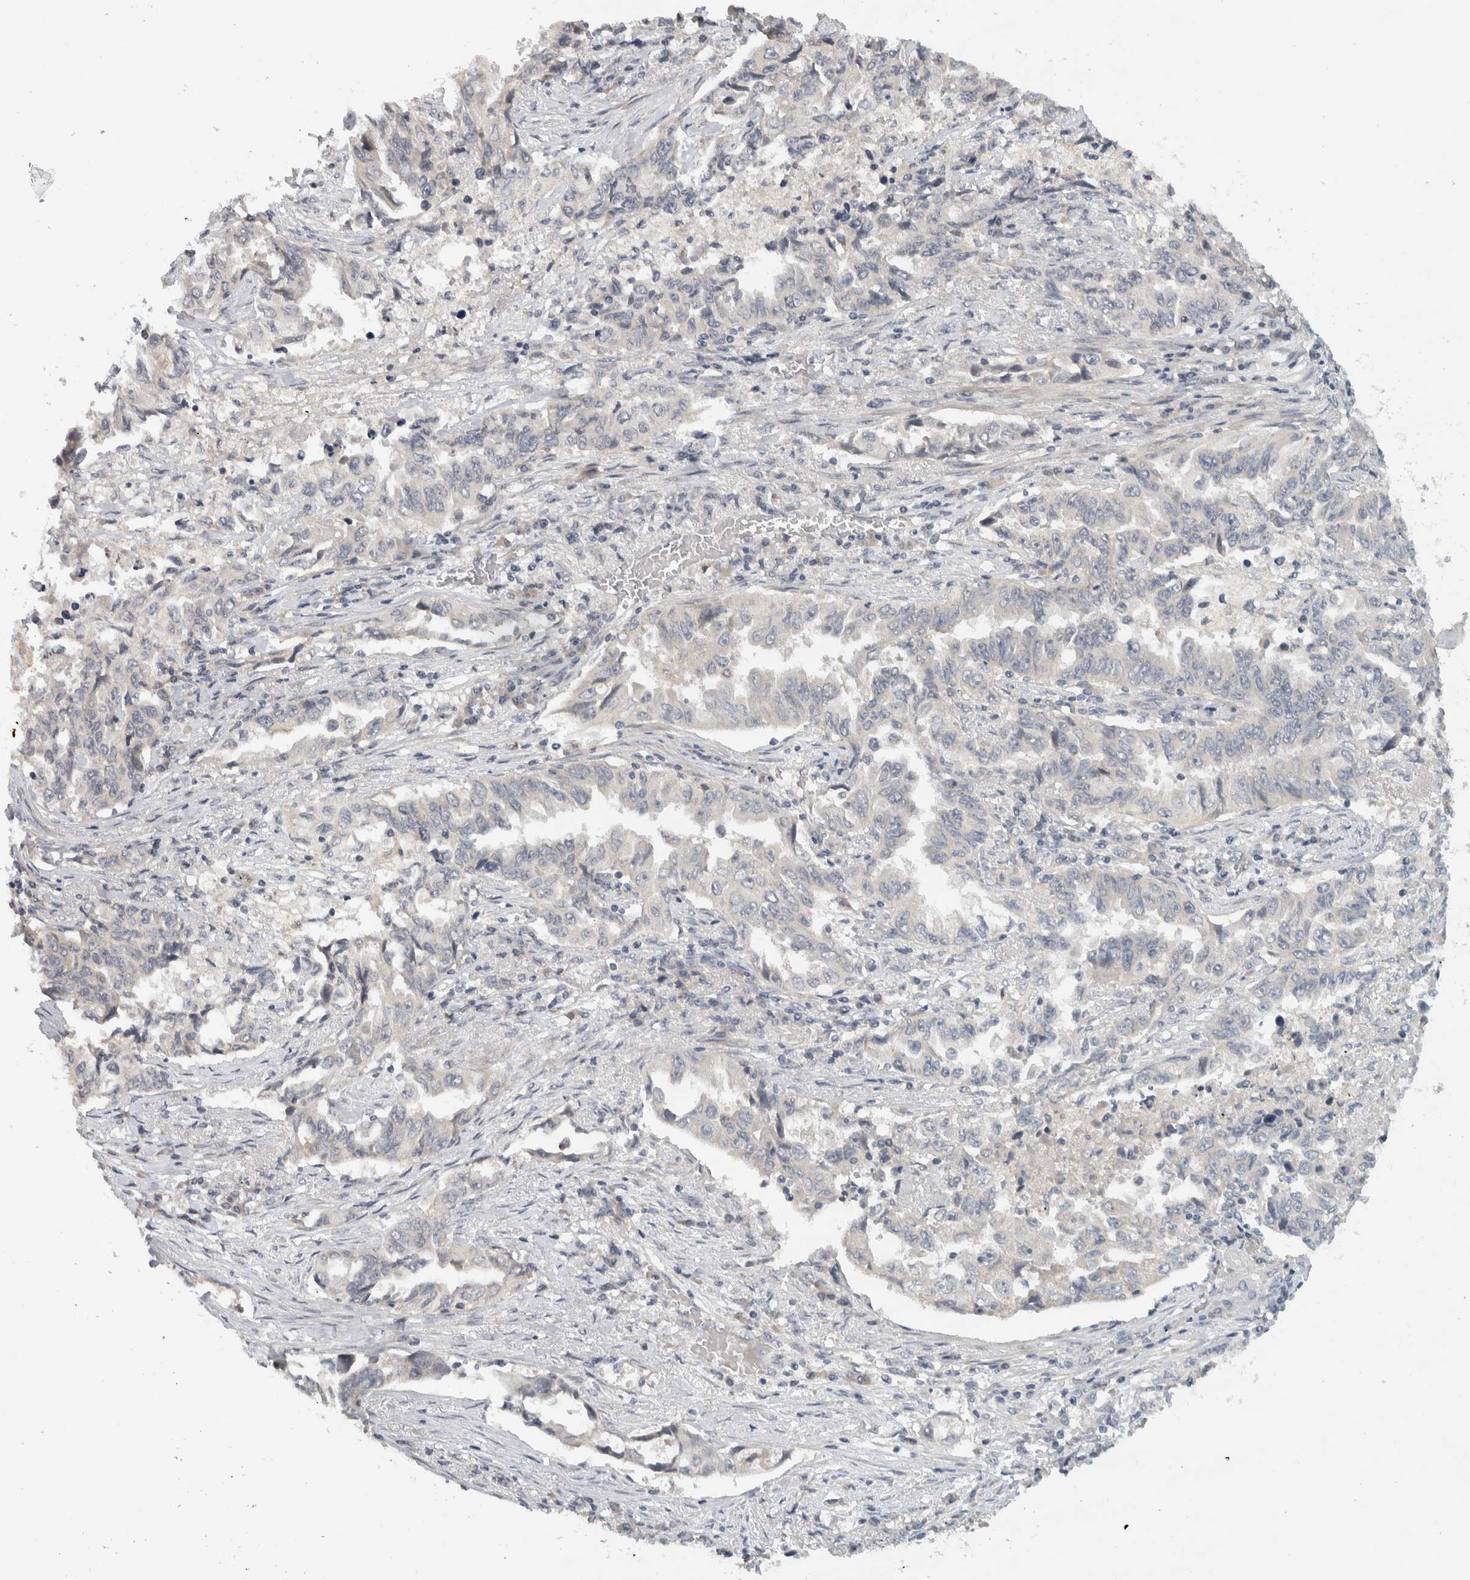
{"staining": {"intensity": "negative", "quantity": "none", "location": "none"}, "tissue": "lung cancer", "cell_type": "Tumor cells", "image_type": "cancer", "snomed": [{"axis": "morphology", "description": "Adenocarcinoma, NOS"}, {"axis": "topography", "description": "Lung"}], "caption": "A high-resolution histopathology image shows immunohistochemistry (IHC) staining of lung cancer (adenocarcinoma), which demonstrates no significant positivity in tumor cells. Brightfield microscopy of immunohistochemistry stained with DAB (3,3'-diaminobenzidine) (brown) and hematoxylin (blue), captured at high magnification.", "gene": "AFP", "patient": {"sex": "female", "age": 51}}